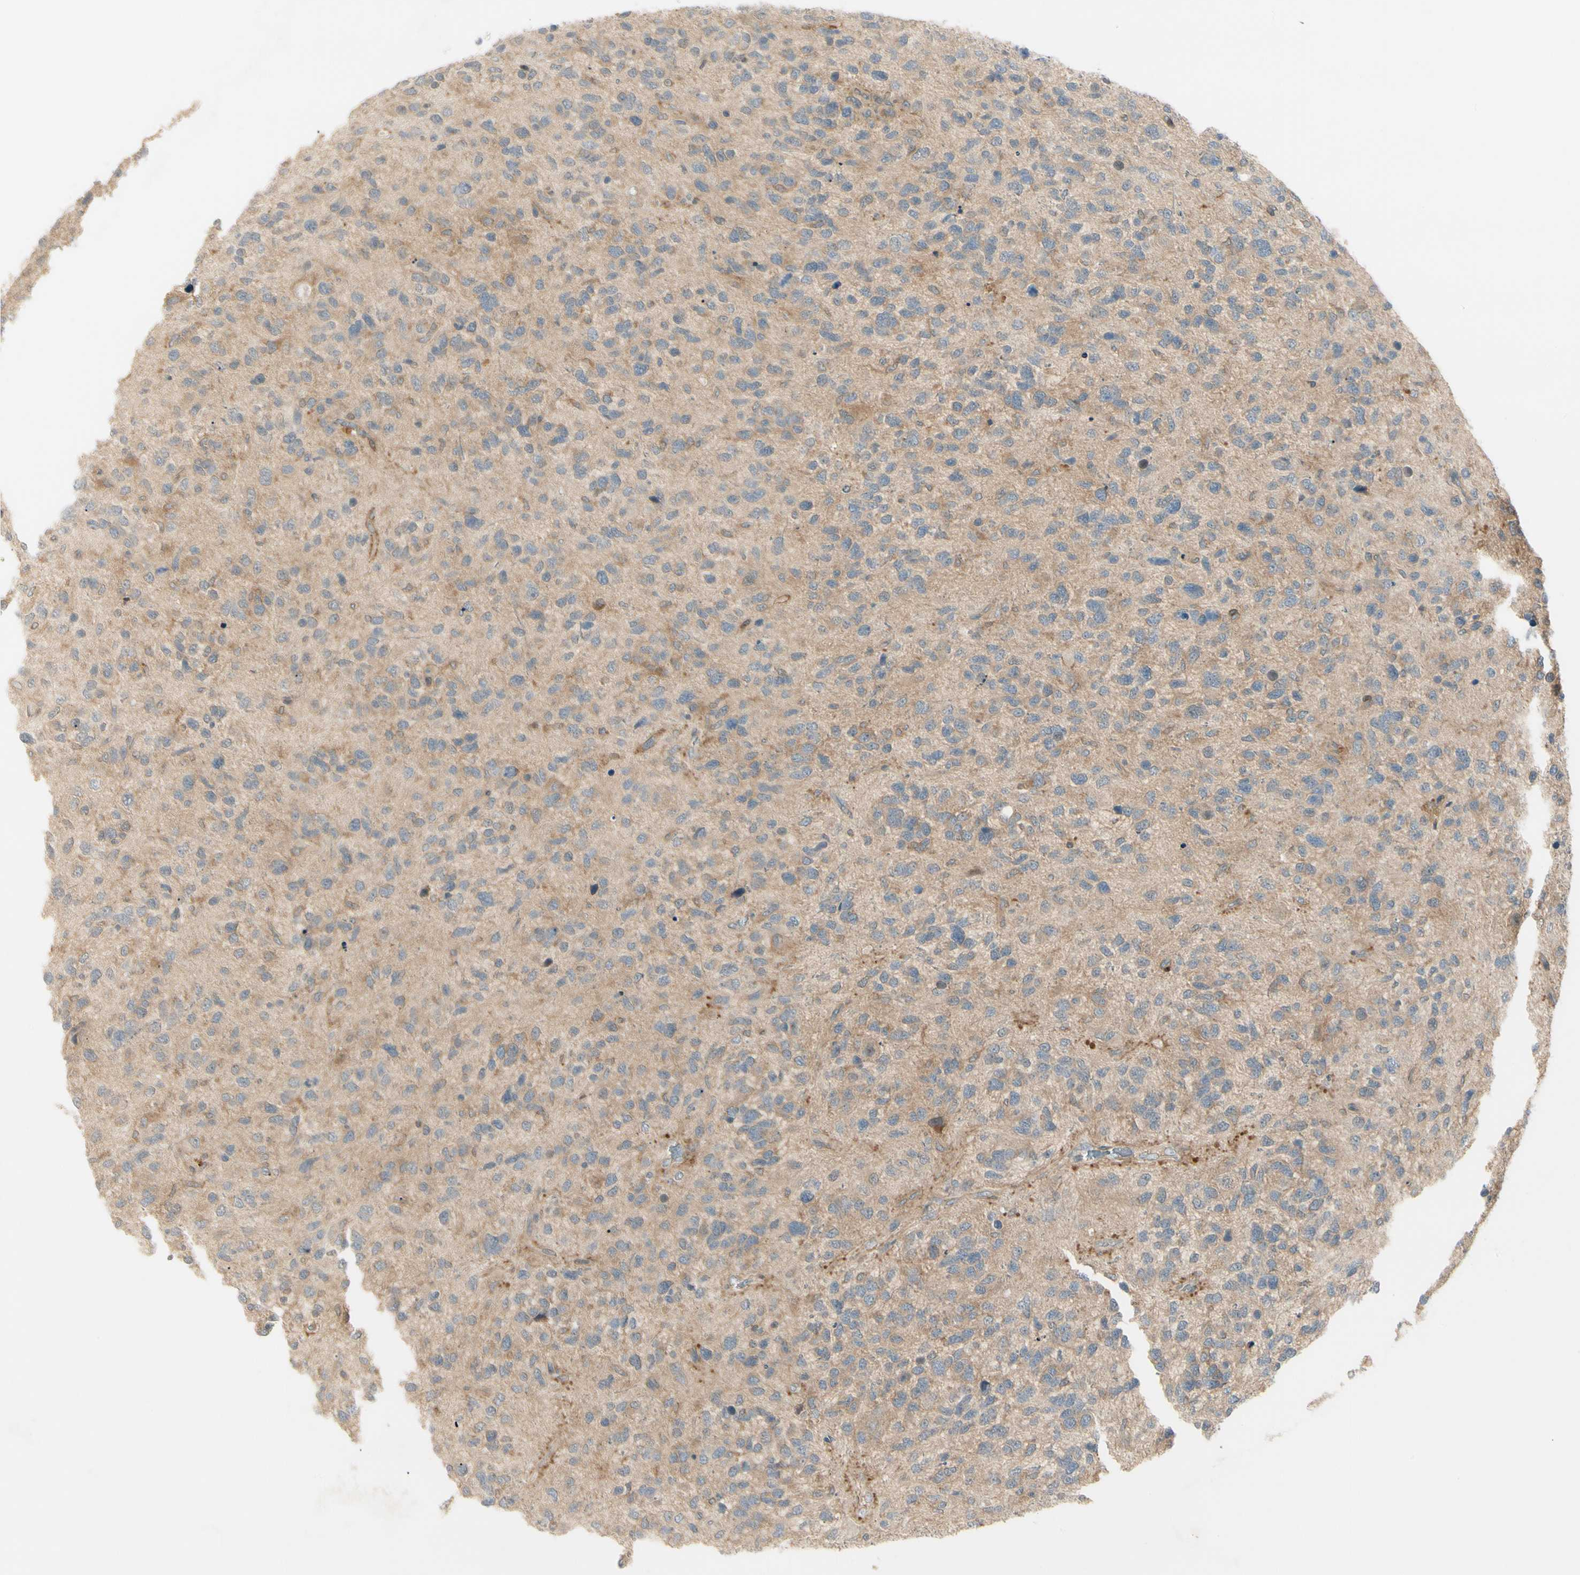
{"staining": {"intensity": "moderate", "quantity": ">75%", "location": "cytoplasmic/membranous"}, "tissue": "glioma", "cell_type": "Tumor cells", "image_type": "cancer", "snomed": [{"axis": "morphology", "description": "Glioma, malignant, High grade"}, {"axis": "topography", "description": "Brain"}], "caption": "Brown immunohistochemical staining in glioma shows moderate cytoplasmic/membranous staining in approximately >75% of tumor cells.", "gene": "F2R", "patient": {"sex": "female", "age": 58}}